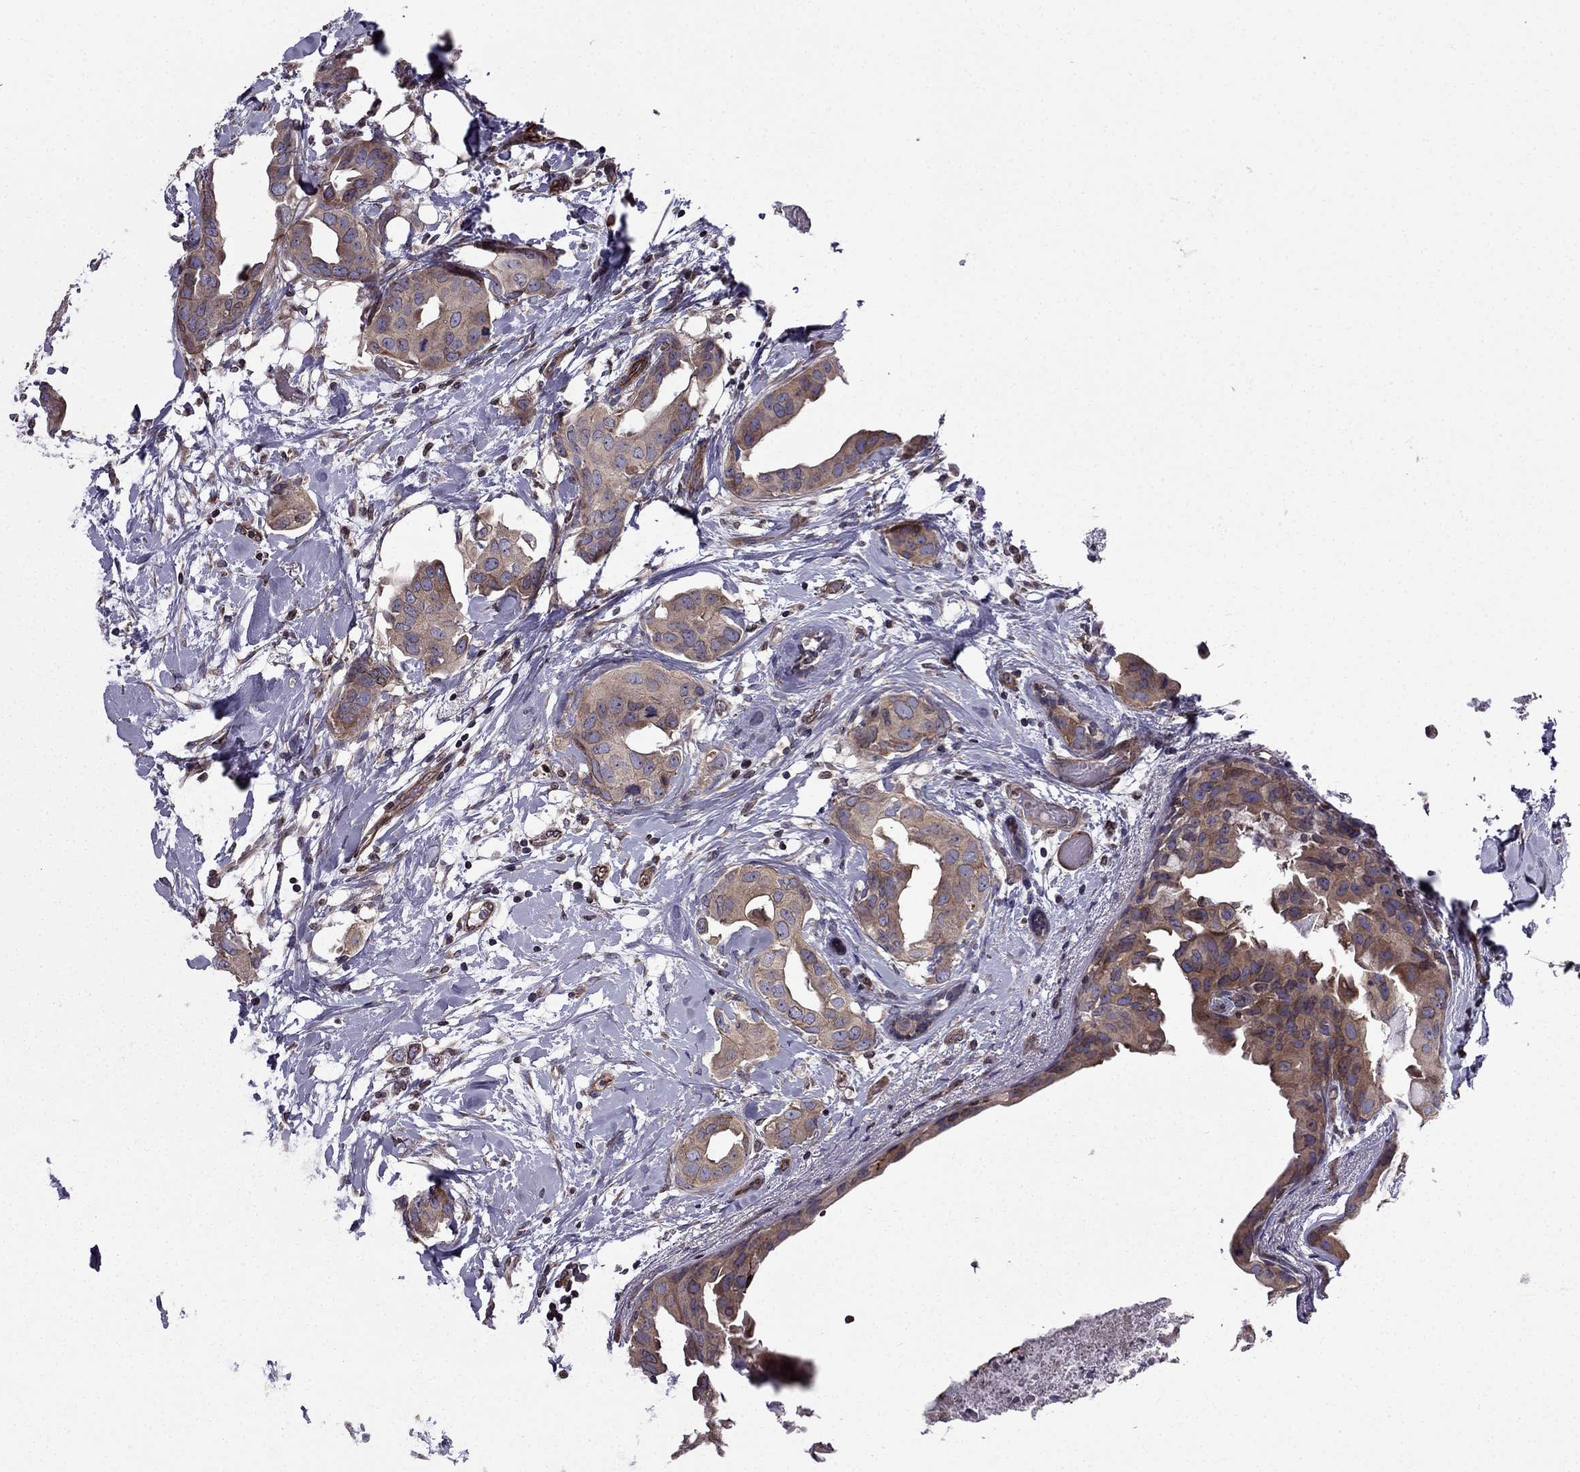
{"staining": {"intensity": "moderate", "quantity": ">75%", "location": "cytoplasmic/membranous"}, "tissue": "breast cancer", "cell_type": "Tumor cells", "image_type": "cancer", "snomed": [{"axis": "morphology", "description": "Normal tissue, NOS"}, {"axis": "morphology", "description": "Duct carcinoma"}, {"axis": "topography", "description": "Breast"}], "caption": "Approximately >75% of tumor cells in intraductal carcinoma (breast) show moderate cytoplasmic/membranous protein positivity as visualized by brown immunohistochemical staining.", "gene": "CDC42BPA", "patient": {"sex": "female", "age": 40}}